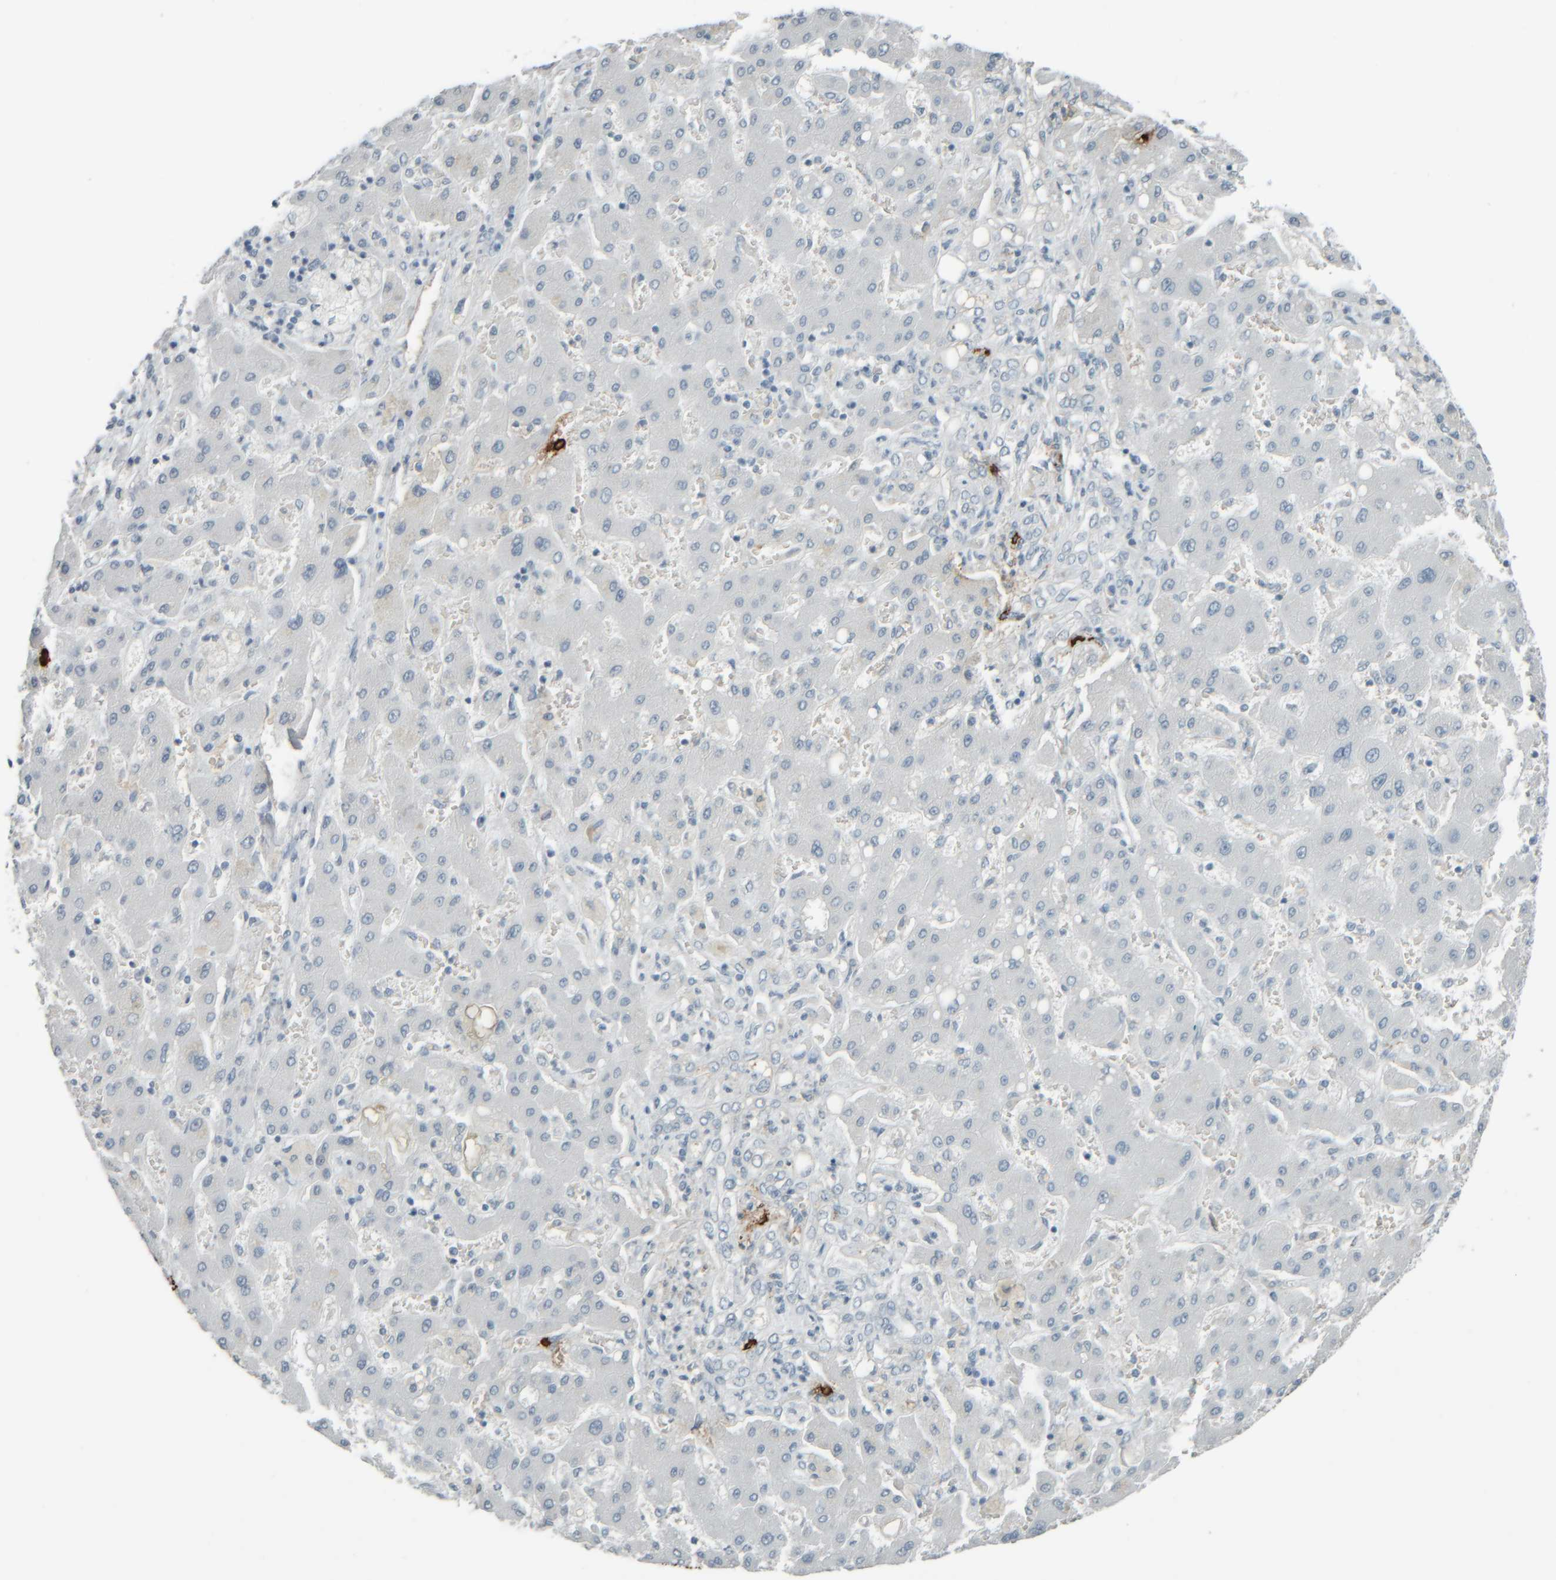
{"staining": {"intensity": "negative", "quantity": "none", "location": "none"}, "tissue": "liver cancer", "cell_type": "Tumor cells", "image_type": "cancer", "snomed": [{"axis": "morphology", "description": "Cholangiocarcinoma"}, {"axis": "topography", "description": "Liver"}], "caption": "Tumor cells are negative for protein expression in human cholangiocarcinoma (liver).", "gene": "TPSAB1", "patient": {"sex": "male", "age": 50}}